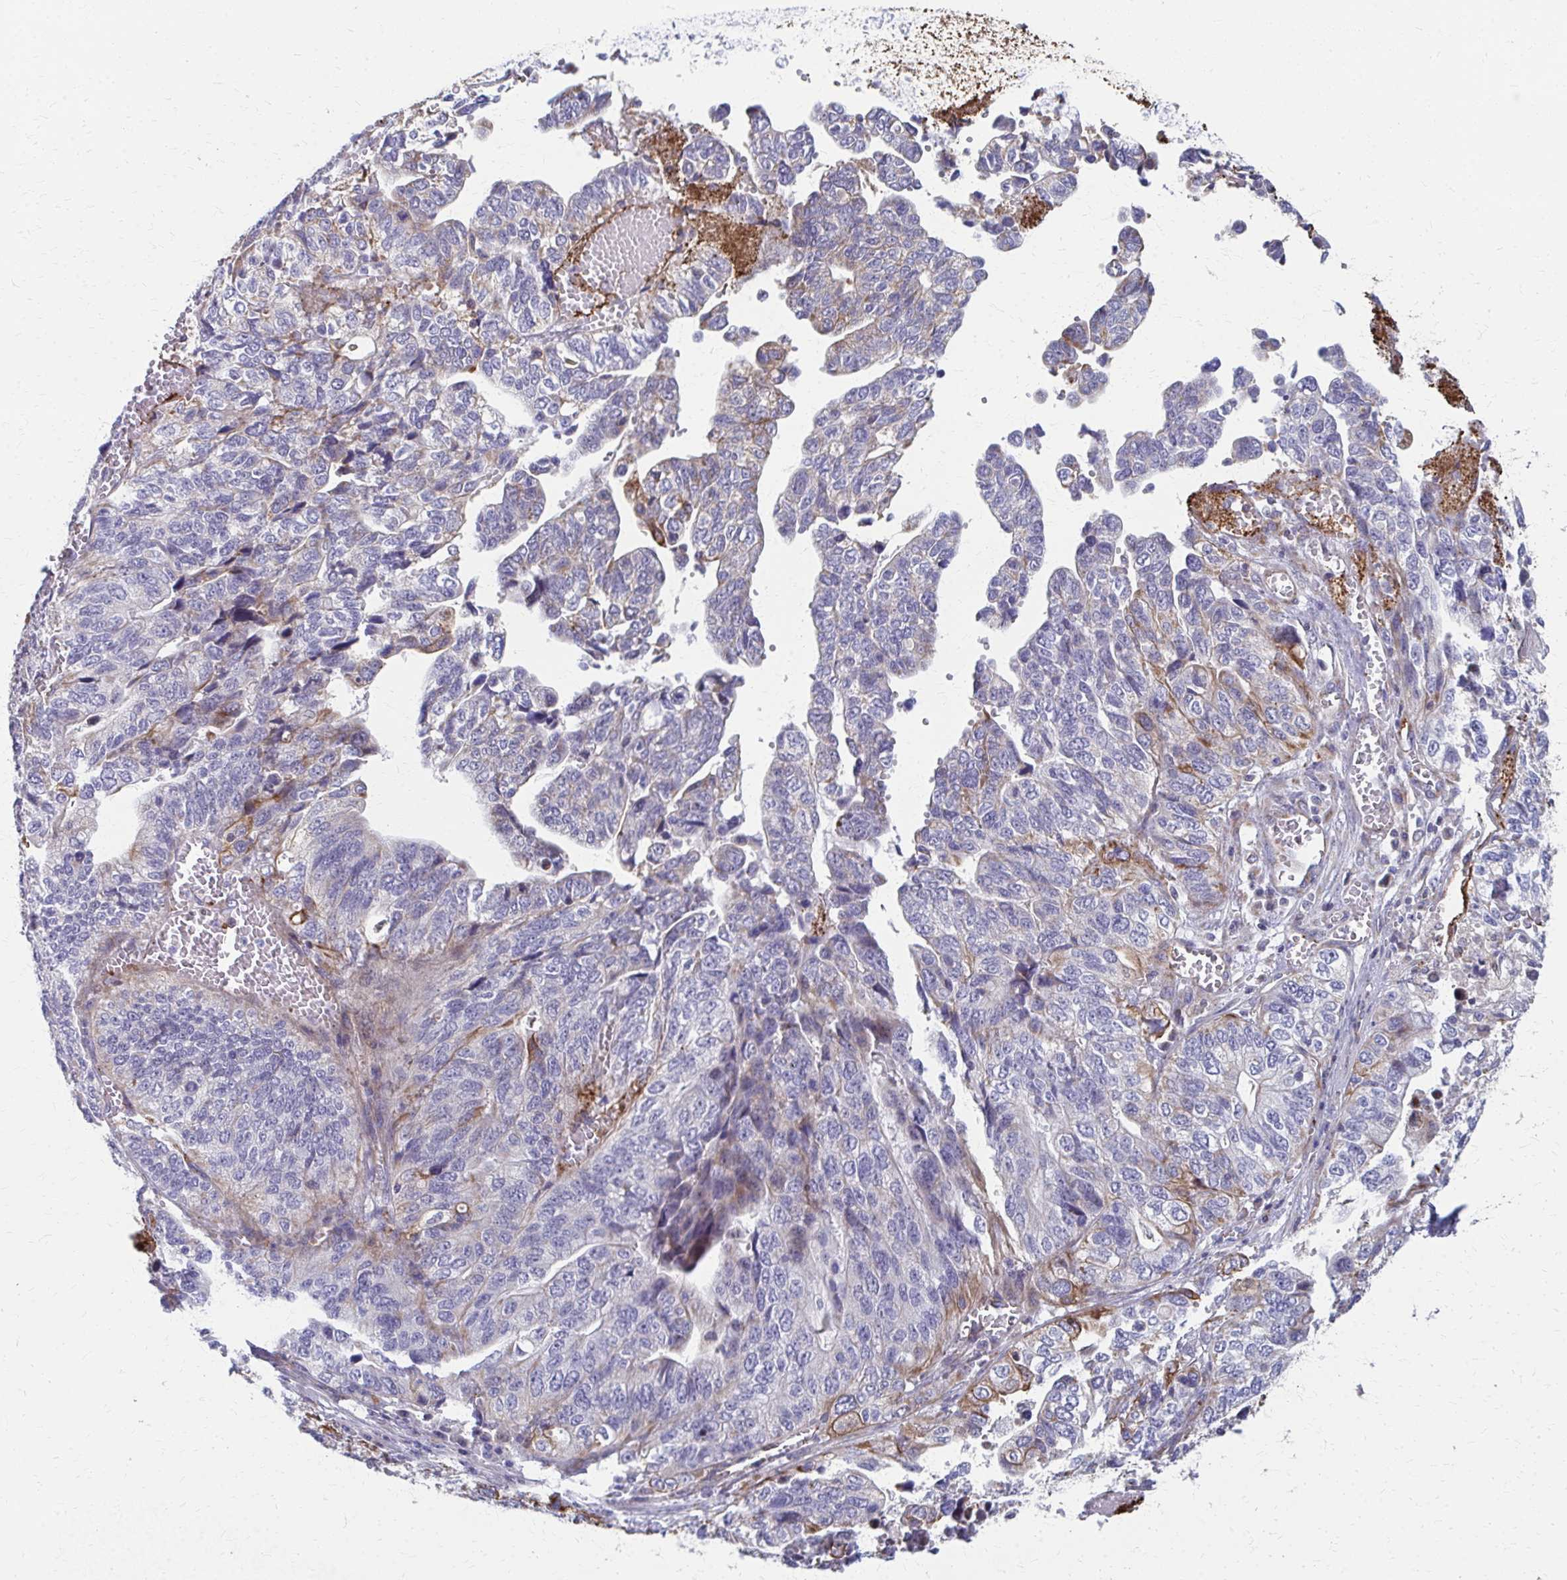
{"staining": {"intensity": "moderate", "quantity": "<25%", "location": "cytoplasmic/membranous"}, "tissue": "stomach cancer", "cell_type": "Tumor cells", "image_type": "cancer", "snomed": [{"axis": "morphology", "description": "Adenocarcinoma, NOS"}, {"axis": "topography", "description": "Stomach, upper"}], "caption": "Tumor cells demonstrate low levels of moderate cytoplasmic/membranous staining in approximately <25% of cells in stomach cancer (adenocarcinoma).", "gene": "FAHD1", "patient": {"sex": "female", "age": 67}}